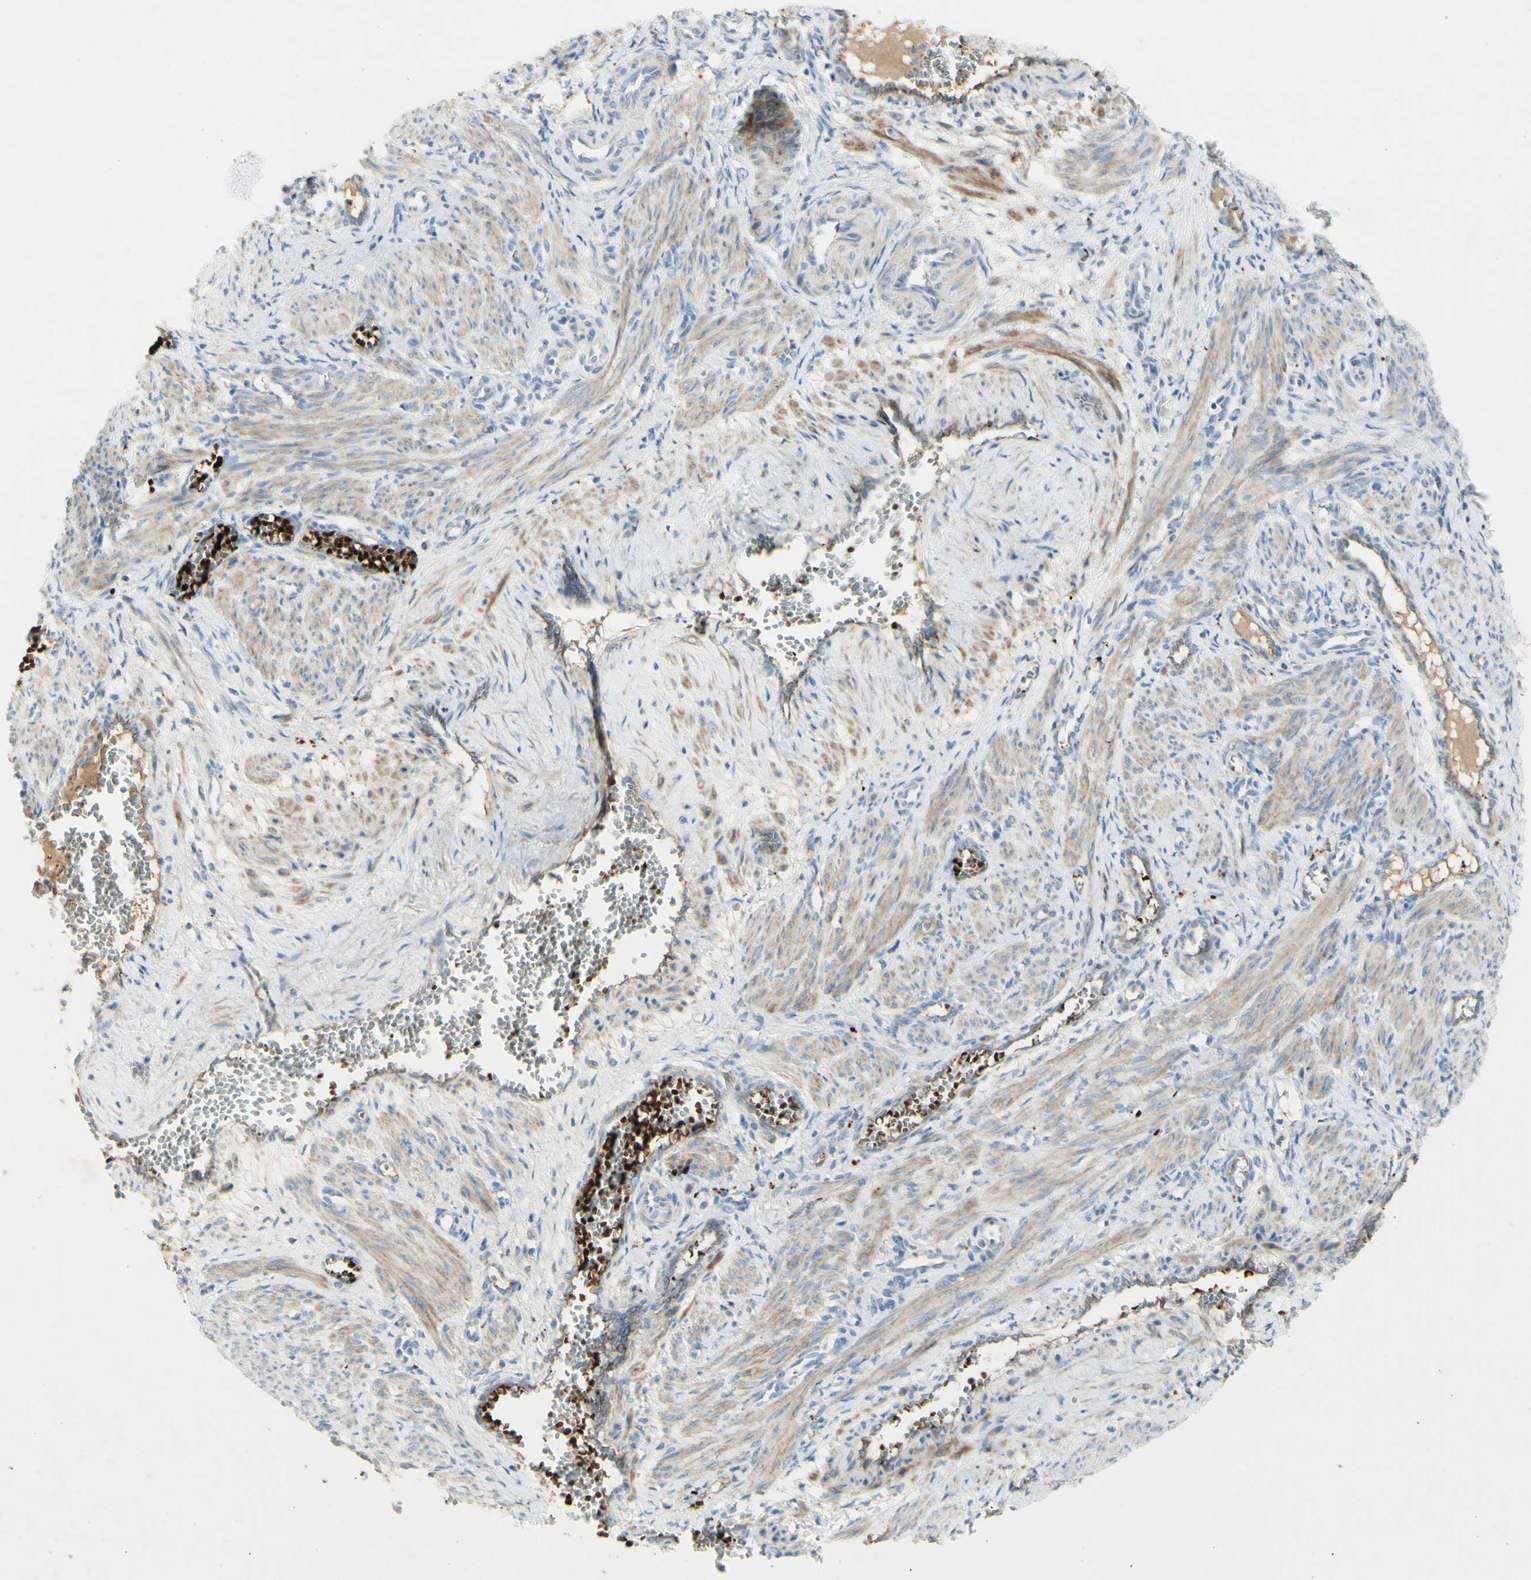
{"staining": {"intensity": "weak", "quantity": "25%-75%", "location": "cytoplasmic/membranous"}, "tissue": "smooth muscle", "cell_type": "Smooth muscle cells", "image_type": "normal", "snomed": [{"axis": "morphology", "description": "Normal tissue, NOS"}, {"axis": "topography", "description": "Endometrium"}], "caption": "Immunohistochemical staining of unremarkable smooth muscle shows weak cytoplasmic/membranous protein staining in about 25%-75% of smooth muscle cells.", "gene": "GAN", "patient": {"sex": "female", "age": 33}}